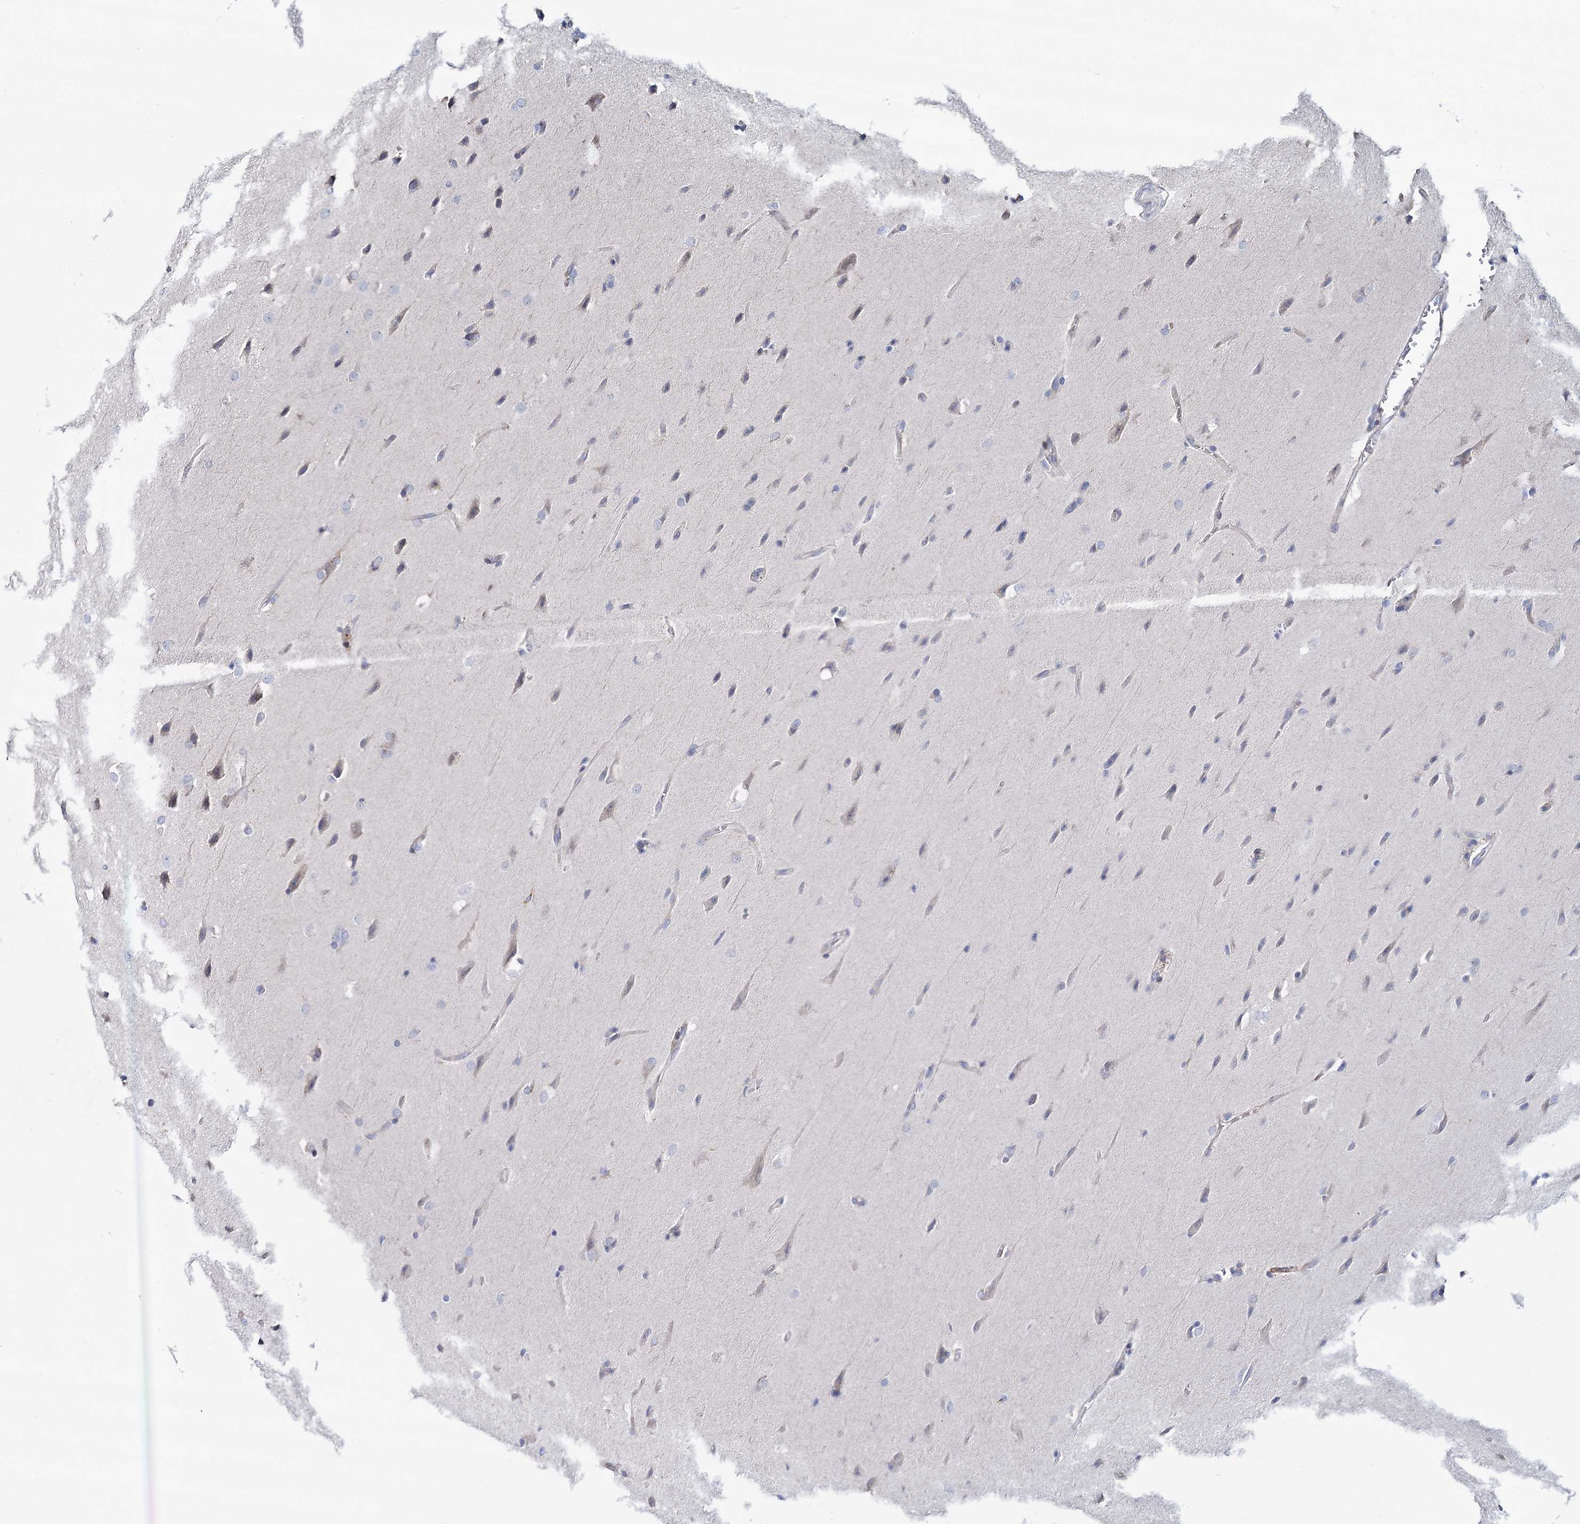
{"staining": {"intensity": "negative", "quantity": "none", "location": "none"}, "tissue": "glioma", "cell_type": "Tumor cells", "image_type": "cancer", "snomed": [{"axis": "morphology", "description": "Glioma, malignant, Low grade"}, {"axis": "topography", "description": "Brain"}], "caption": "Immunohistochemistry (IHC) micrograph of glioma stained for a protein (brown), which exhibits no expression in tumor cells.", "gene": "CPLANE1", "patient": {"sex": "female", "age": 37}}